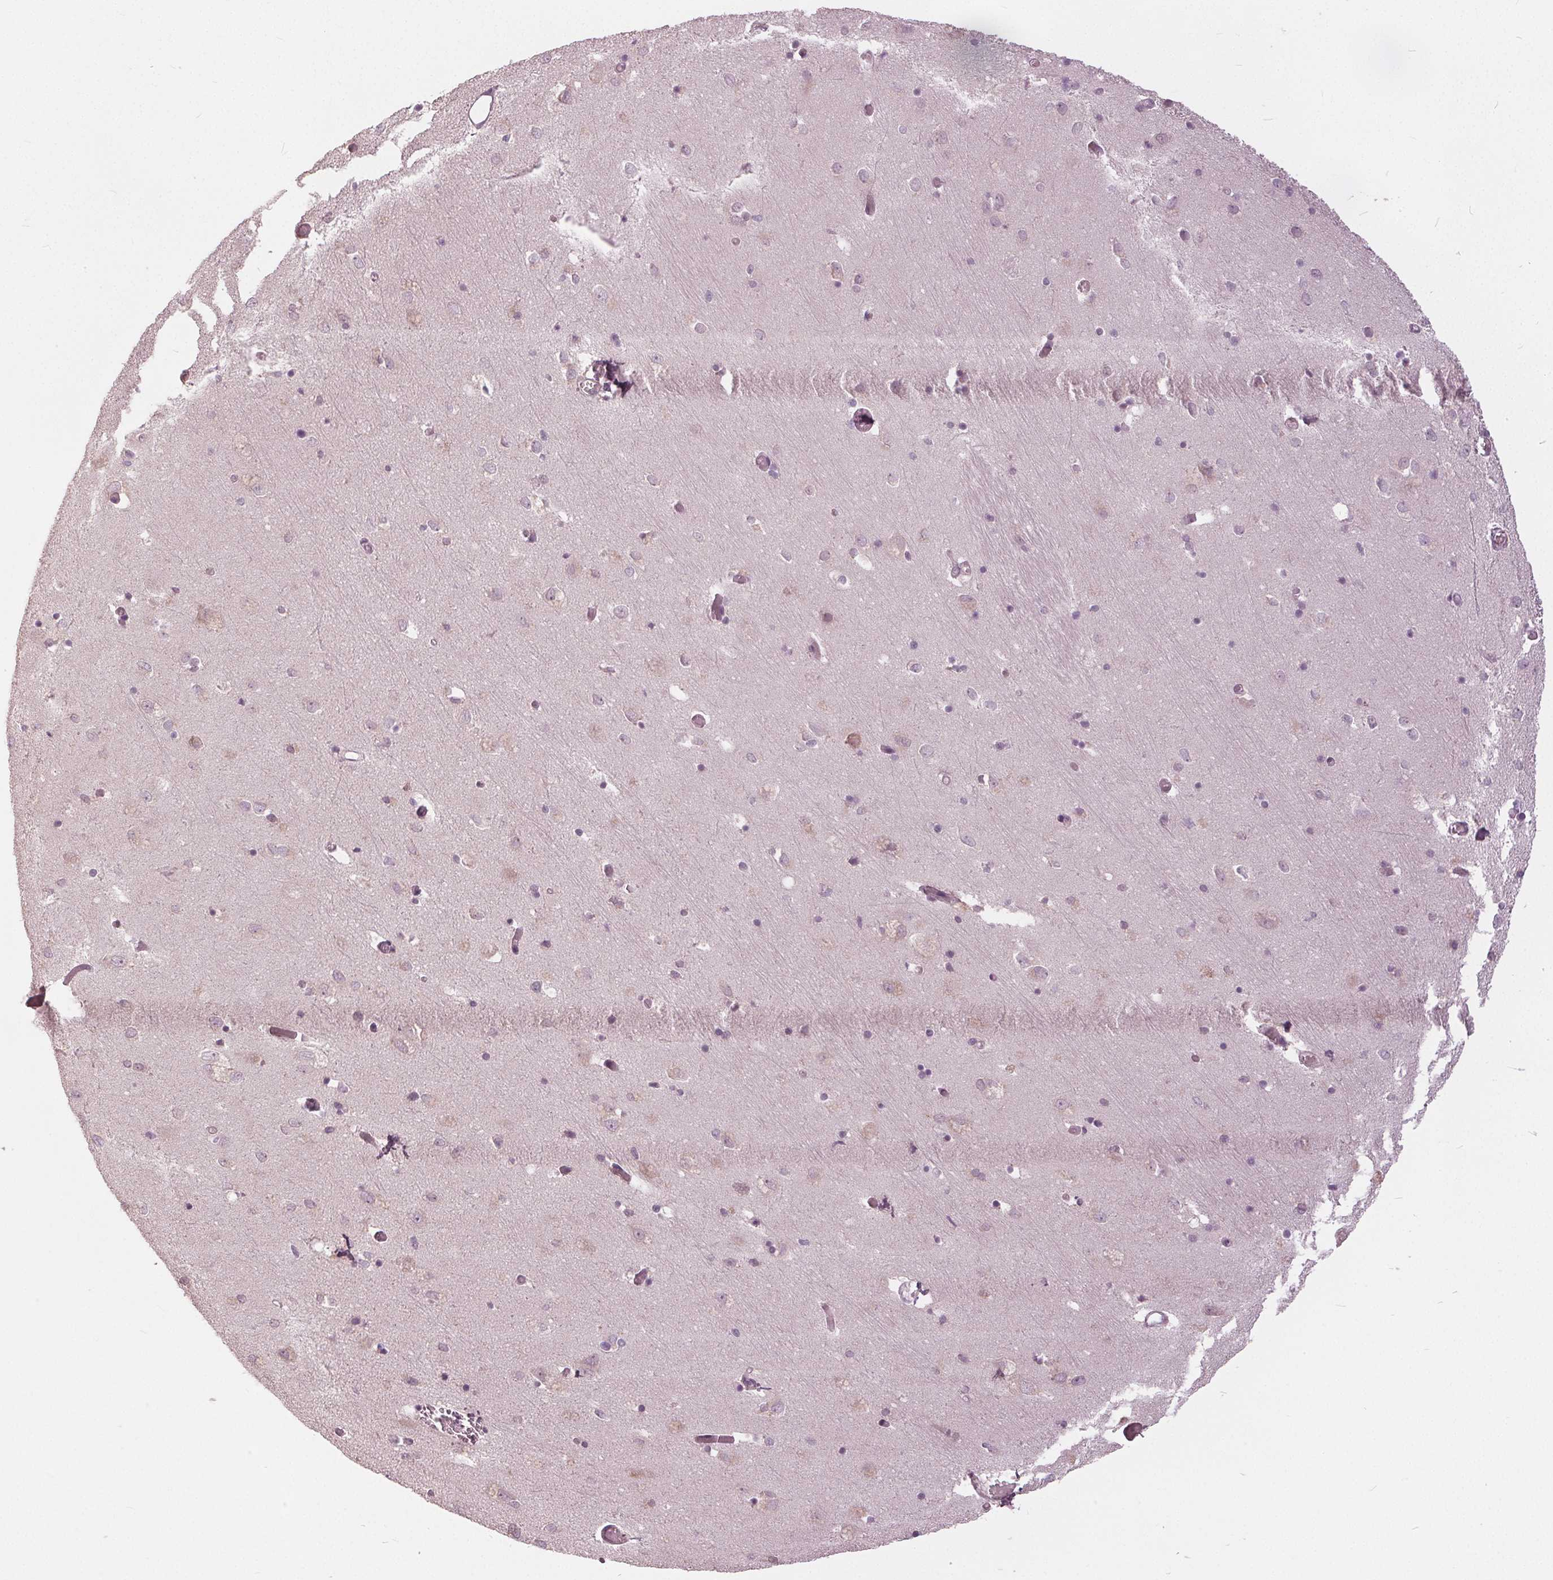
{"staining": {"intensity": "negative", "quantity": "none", "location": "none"}, "tissue": "caudate", "cell_type": "Glial cells", "image_type": "normal", "snomed": [{"axis": "morphology", "description": "Normal tissue, NOS"}, {"axis": "topography", "description": "Lateral ventricle wall"}, {"axis": "topography", "description": "Hippocampus"}], "caption": "An image of caudate stained for a protein exhibits no brown staining in glial cells. (DAB IHC visualized using brightfield microscopy, high magnification).", "gene": "KLK13", "patient": {"sex": "female", "age": 63}}